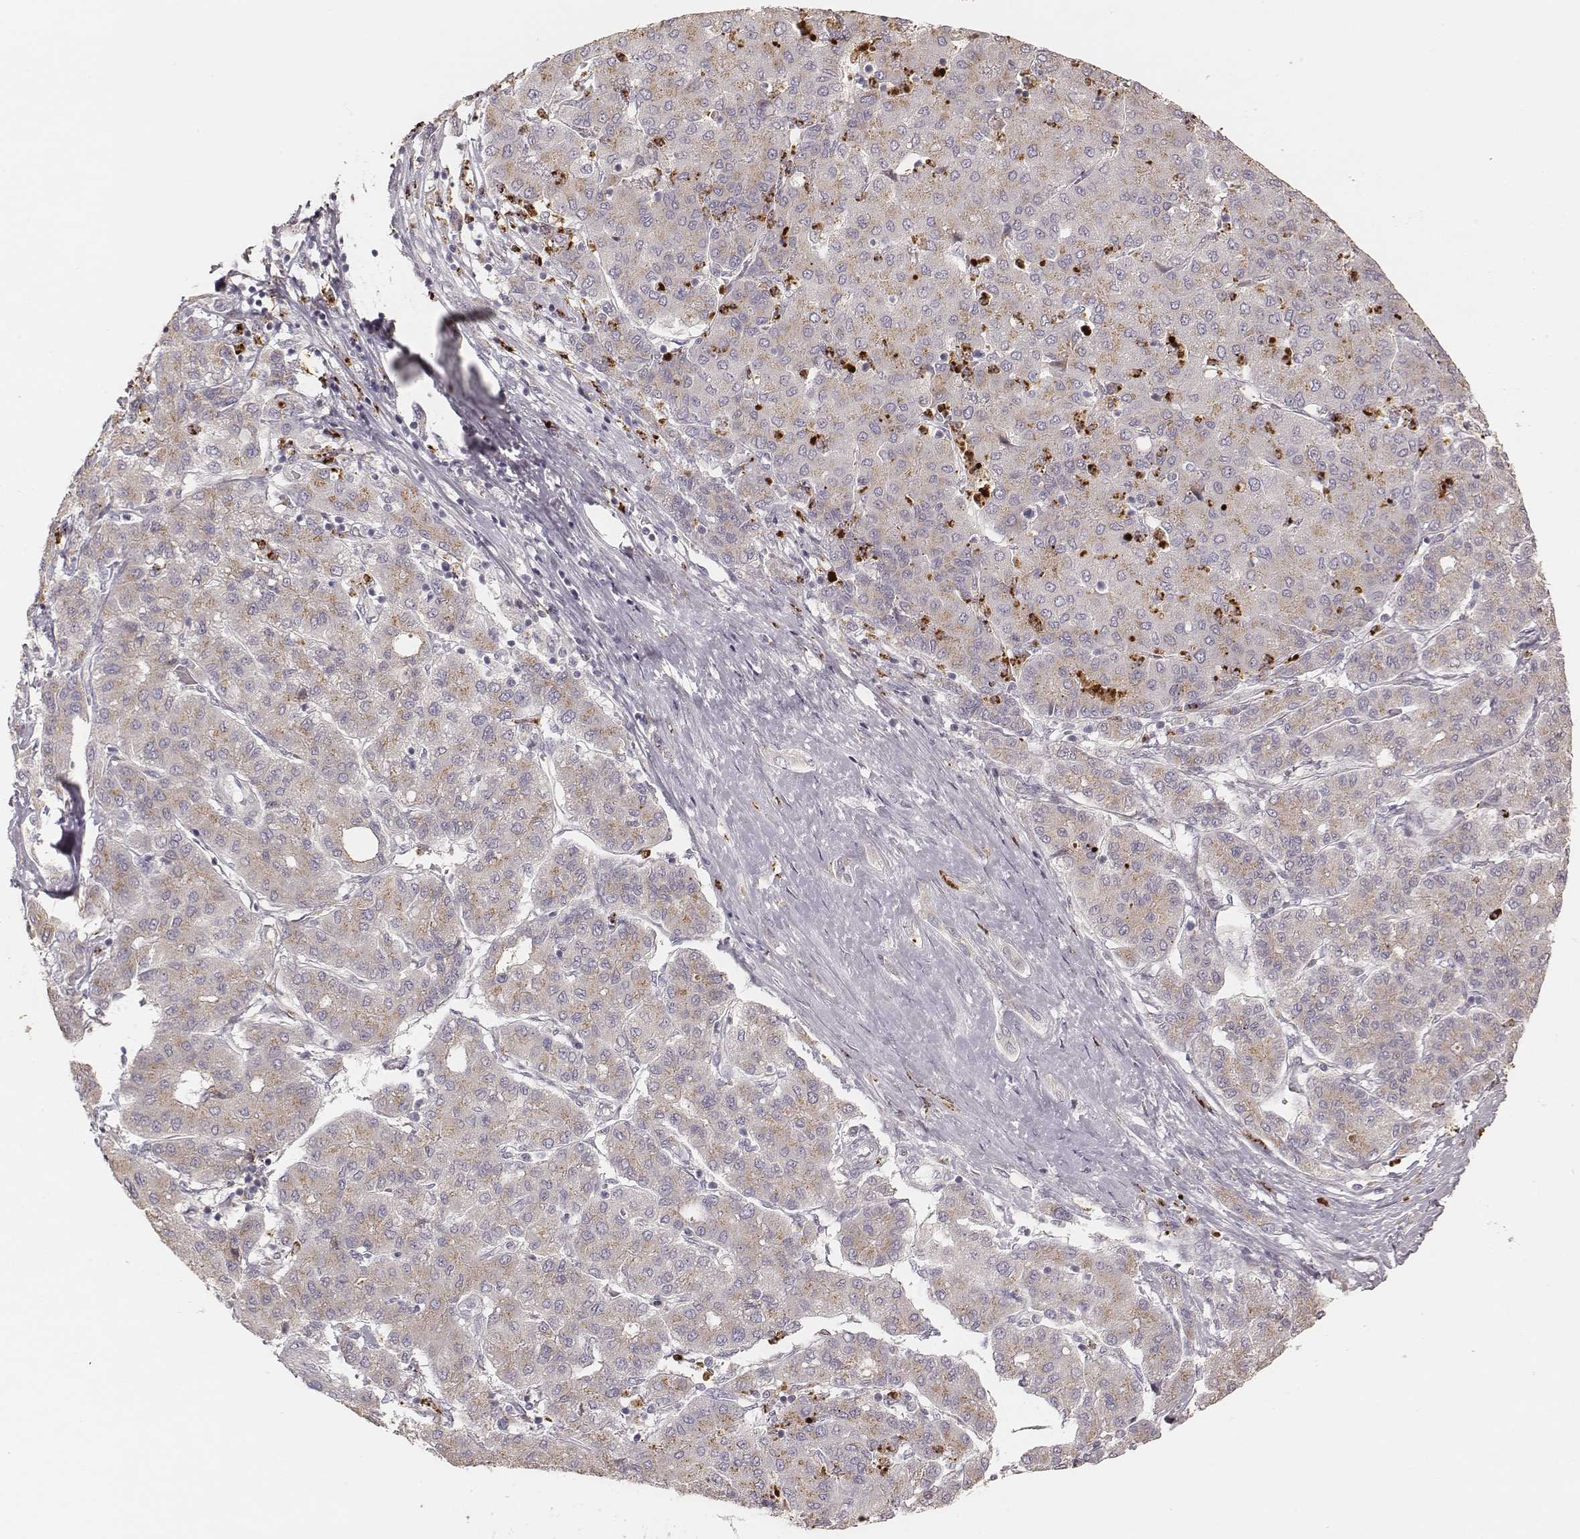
{"staining": {"intensity": "weak", "quantity": ">75%", "location": "cytoplasmic/membranous"}, "tissue": "liver cancer", "cell_type": "Tumor cells", "image_type": "cancer", "snomed": [{"axis": "morphology", "description": "Carcinoma, Hepatocellular, NOS"}, {"axis": "topography", "description": "Liver"}], "caption": "IHC staining of hepatocellular carcinoma (liver), which demonstrates low levels of weak cytoplasmic/membranous expression in approximately >75% of tumor cells indicating weak cytoplasmic/membranous protein staining. The staining was performed using DAB (brown) for protein detection and nuclei were counterstained in hematoxylin (blue).", "gene": "ABCA7", "patient": {"sex": "male", "age": 65}}